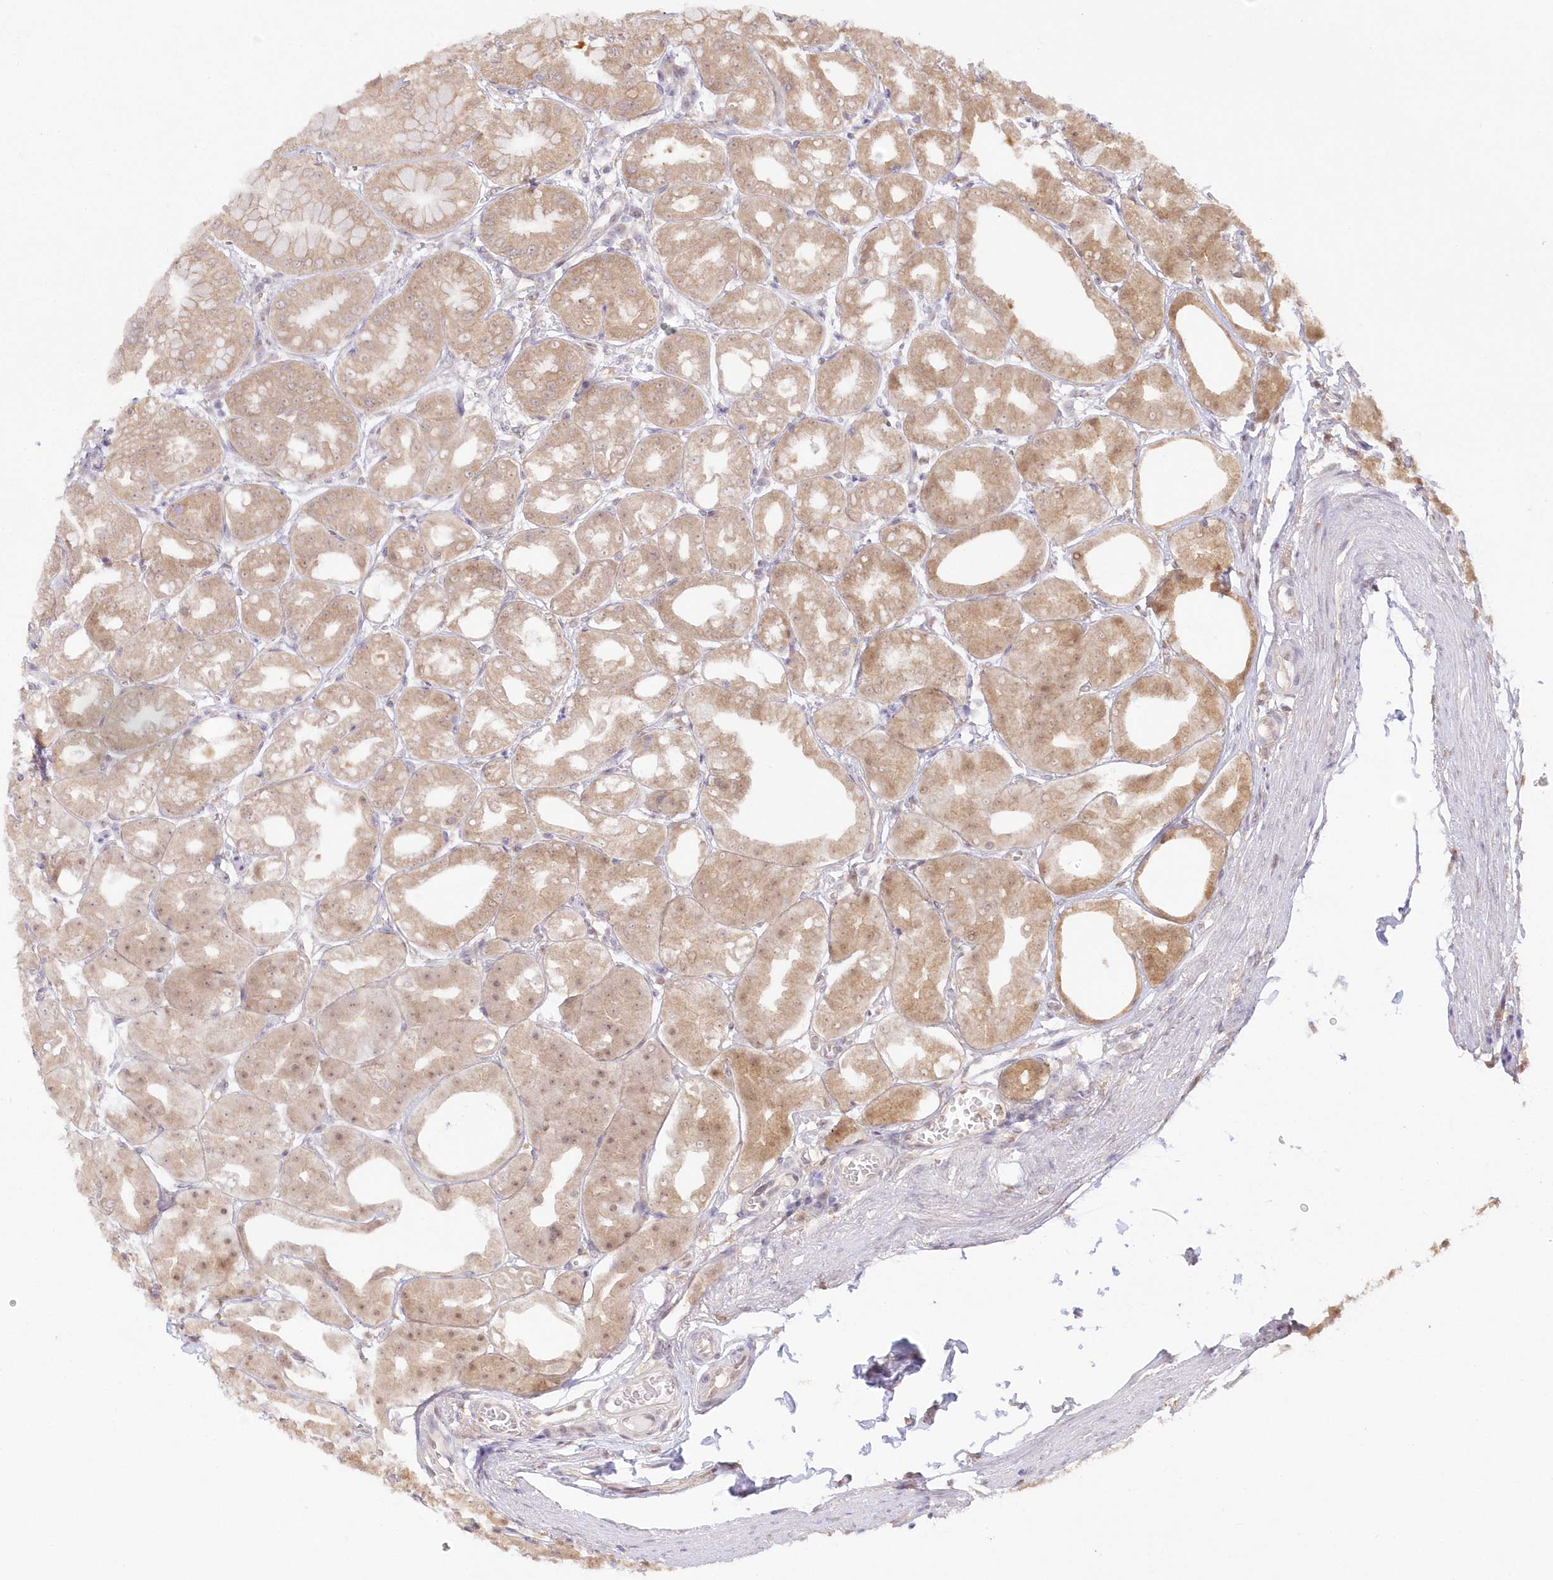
{"staining": {"intensity": "moderate", "quantity": ">75%", "location": "cytoplasmic/membranous,nuclear"}, "tissue": "stomach", "cell_type": "Glandular cells", "image_type": "normal", "snomed": [{"axis": "morphology", "description": "Normal tissue, NOS"}, {"axis": "topography", "description": "Stomach, lower"}], "caption": "Protein analysis of unremarkable stomach exhibits moderate cytoplasmic/membranous,nuclear positivity in approximately >75% of glandular cells. Immunohistochemistry stains the protein in brown and the nuclei are stained blue.", "gene": "RNPEP", "patient": {"sex": "male", "age": 71}}